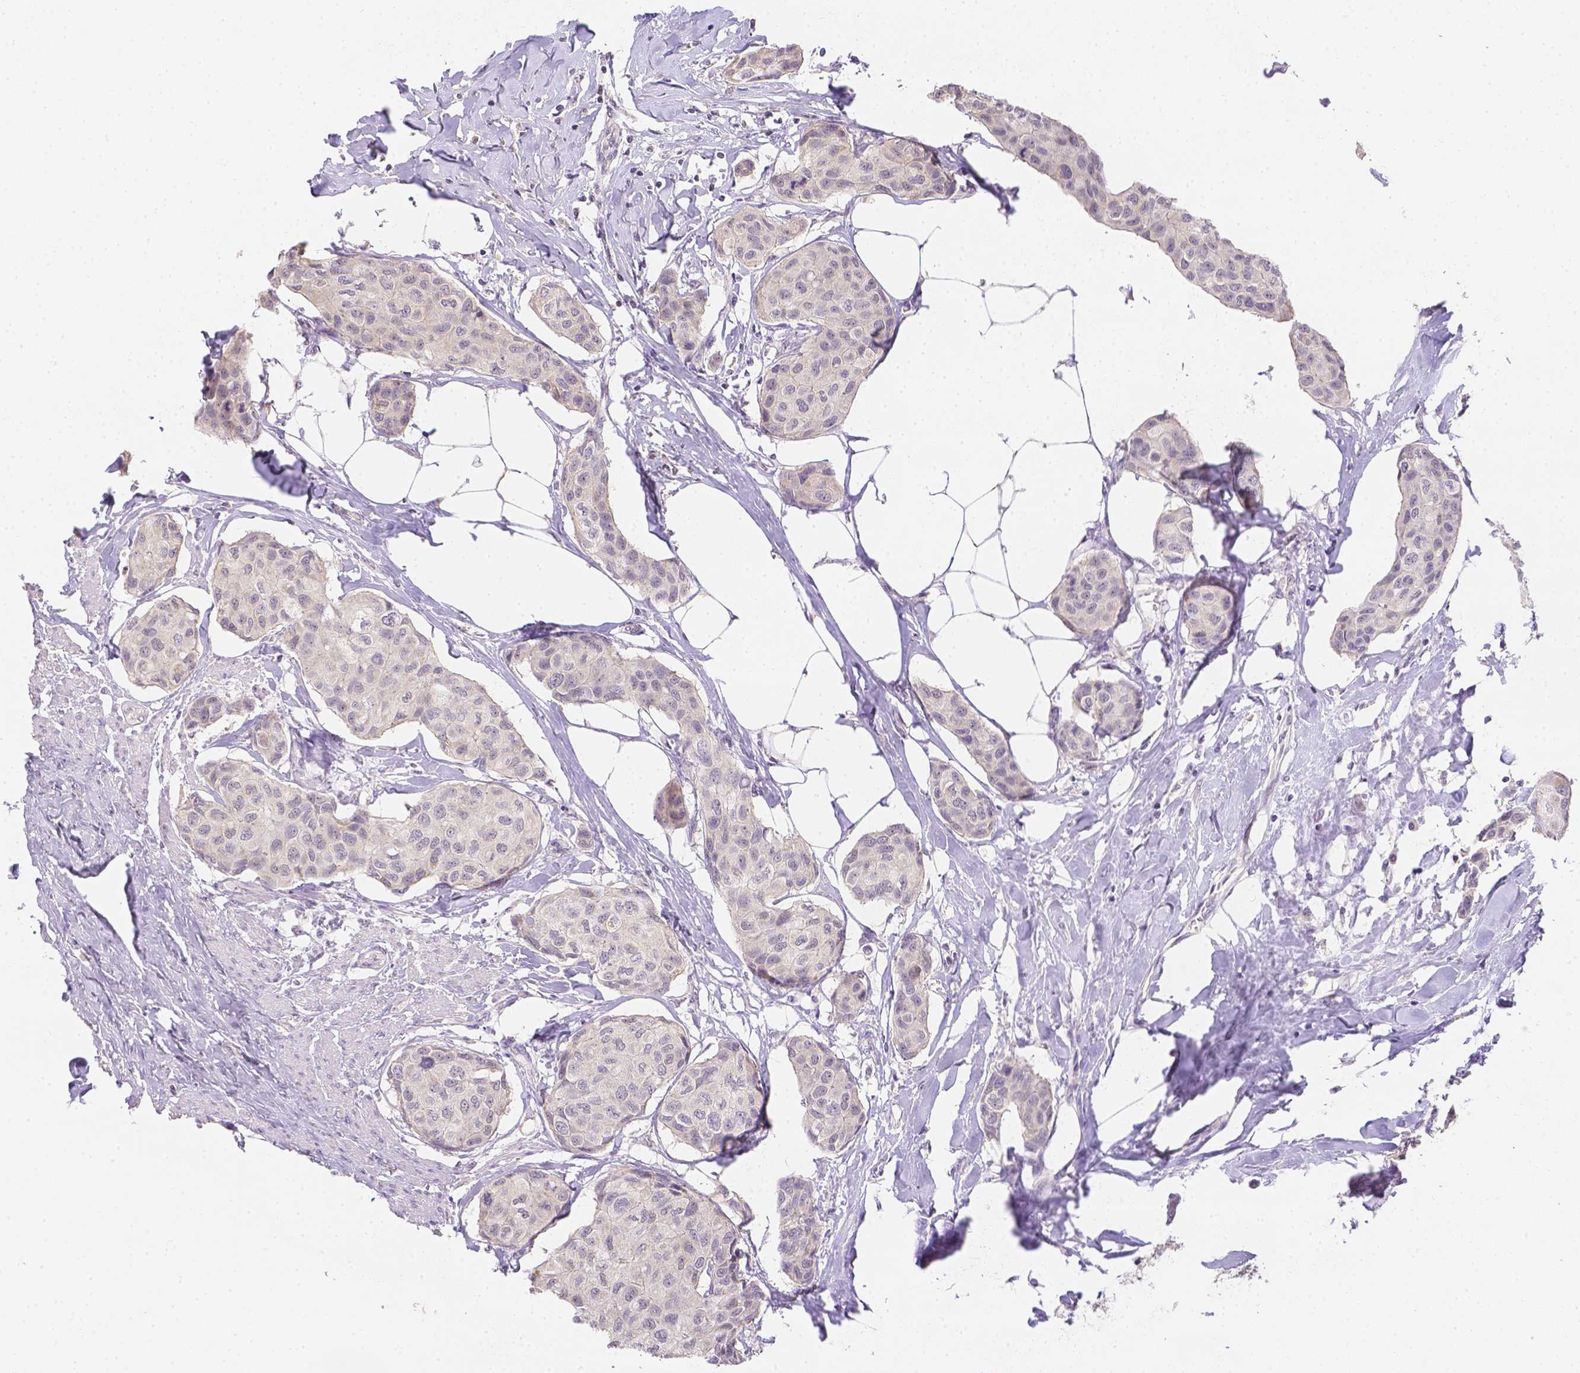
{"staining": {"intensity": "negative", "quantity": "none", "location": "none"}, "tissue": "breast cancer", "cell_type": "Tumor cells", "image_type": "cancer", "snomed": [{"axis": "morphology", "description": "Duct carcinoma"}, {"axis": "topography", "description": "Breast"}], "caption": "Tumor cells show no significant protein expression in invasive ductal carcinoma (breast). (DAB (3,3'-diaminobenzidine) immunohistochemistry (IHC) with hematoxylin counter stain).", "gene": "ZNF280B", "patient": {"sex": "female", "age": 80}}